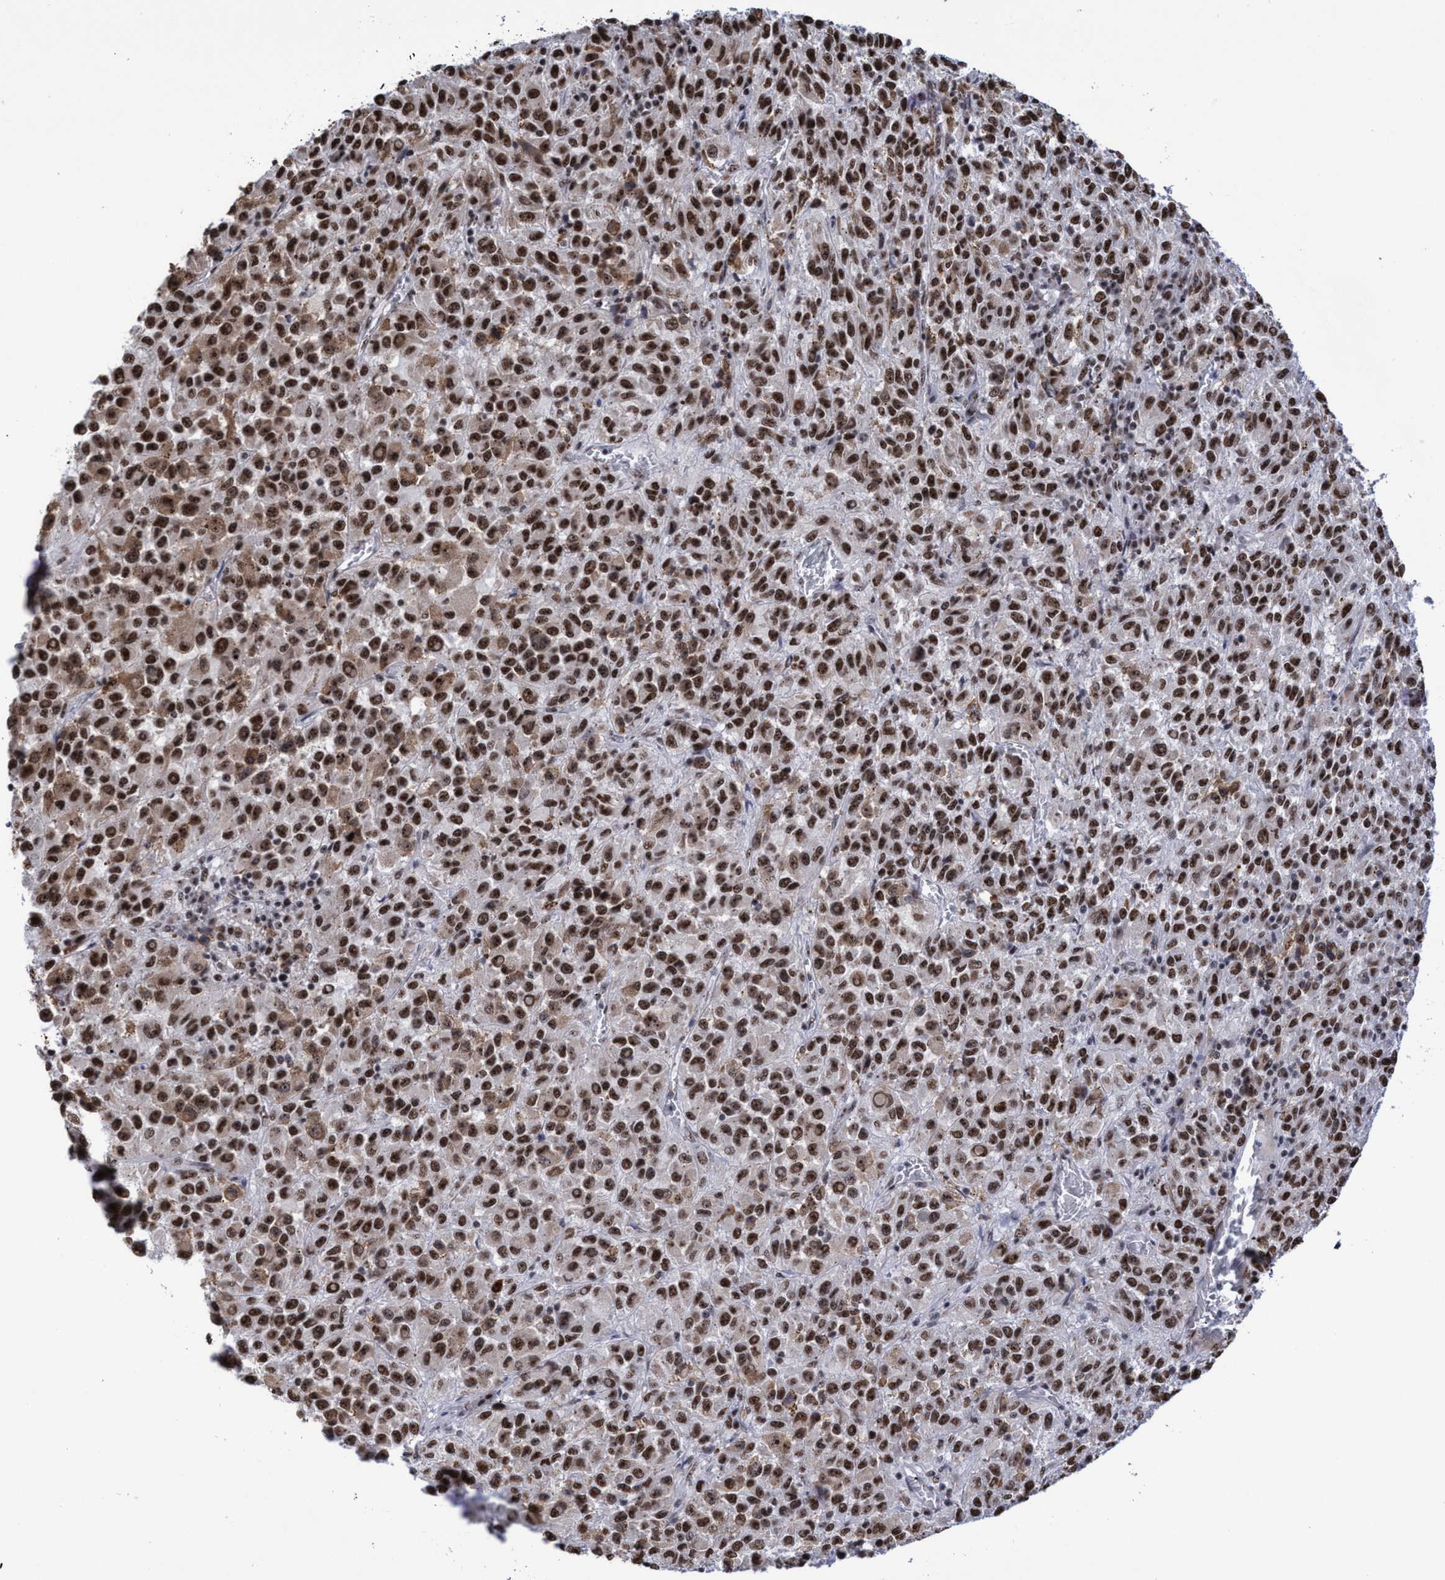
{"staining": {"intensity": "strong", "quantity": ">75%", "location": "nuclear"}, "tissue": "skin cancer", "cell_type": "Tumor cells", "image_type": "cancer", "snomed": [{"axis": "morphology", "description": "Squamous cell carcinoma, NOS"}, {"axis": "topography", "description": "Skin"}], "caption": "Tumor cells exhibit high levels of strong nuclear staining in about >75% of cells in squamous cell carcinoma (skin).", "gene": "EFCAB10", "patient": {"sex": "female", "age": 73}}